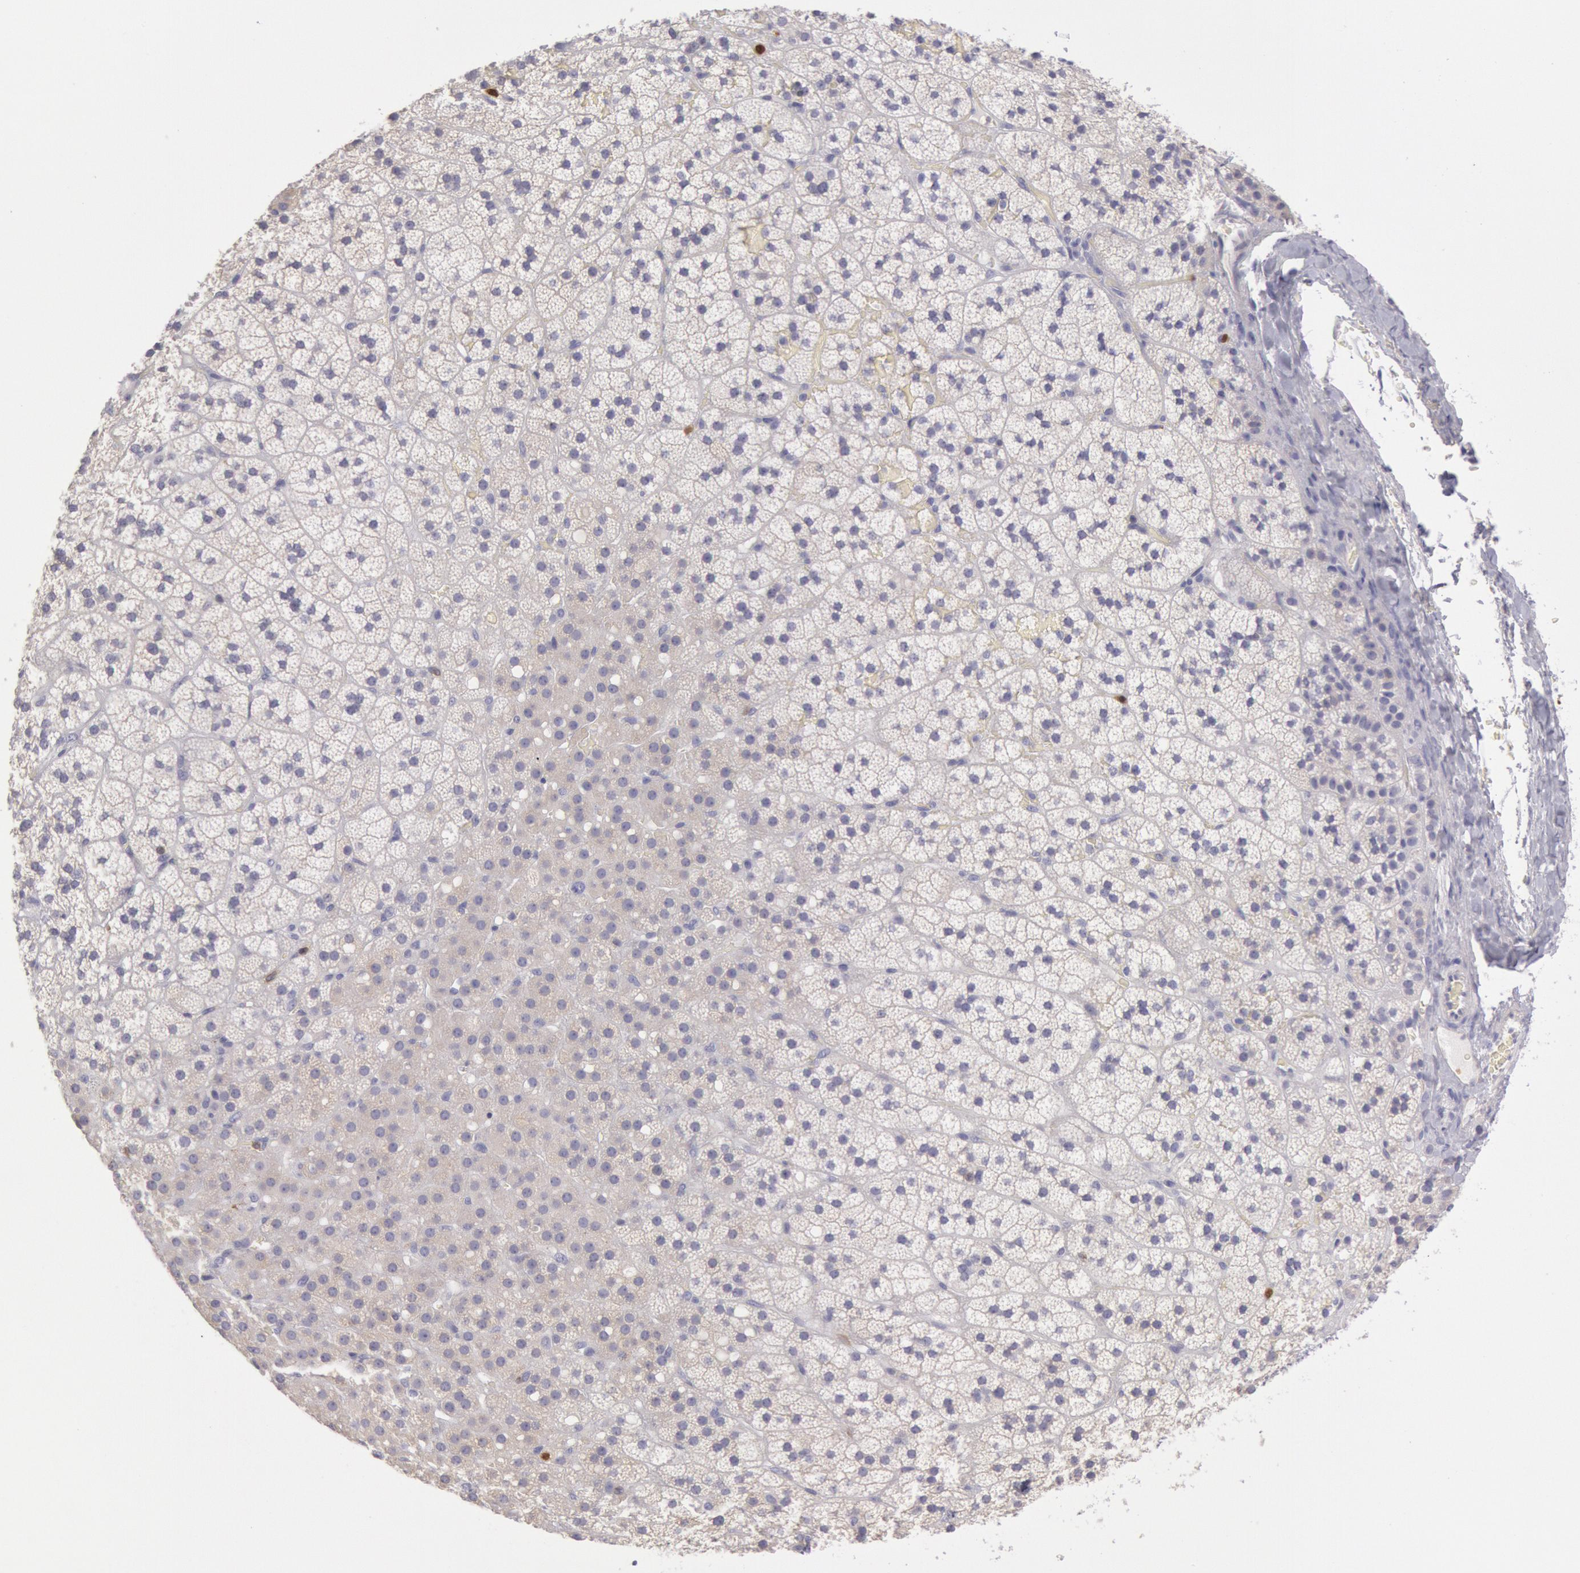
{"staining": {"intensity": "weak", "quantity": "<25%", "location": "cytoplasmic/membranous"}, "tissue": "adrenal gland", "cell_type": "Glandular cells", "image_type": "normal", "snomed": [{"axis": "morphology", "description": "Normal tissue, NOS"}, {"axis": "topography", "description": "Adrenal gland"}], "caption": "DAB immunohistochemical staining of normal human adrenal gland displays no significant positivity in glandular cells.", "gene": "RAB27A", "patient": {"sex": "male", "age": 35}}